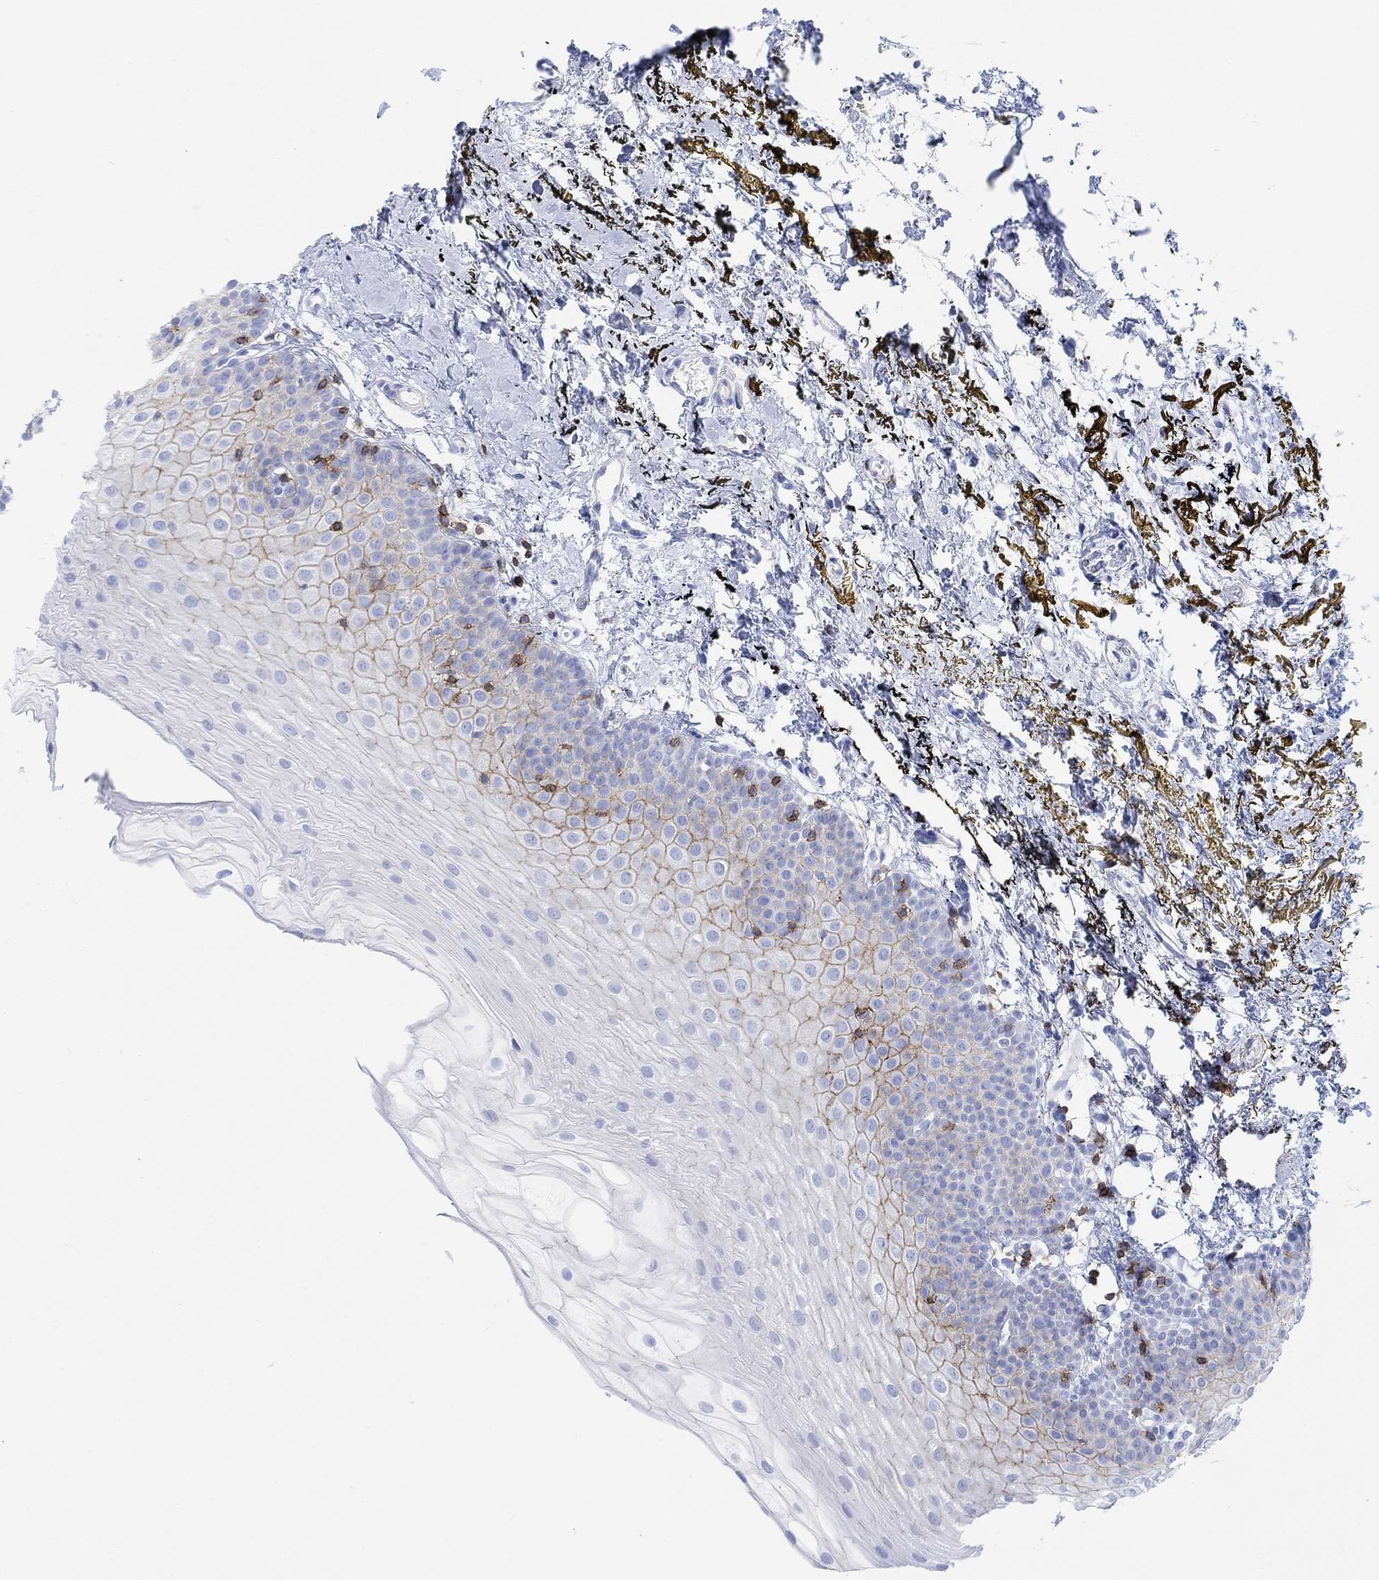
{"staining": {"intensity": "moderate", "quantity": "<25%", "location": "cytoplasmic/membranous"}, "tissue": "oral mucosa", "cell_type": "Squamous epithelial cells", "image_type": "normal", "snomed": [{"axis": "morphology", "description": "Normal tissue, NOS"}, {"axis": "topography", "description": "Oral tissue"}], "caption": "Unremarkable oral mucosa was stained to show a protein in brown. There is low levels of moderate cytoplasmic/membranous positivity in approximately <25% of squamous epithelial cells.", "gene": "GPR65", "patient": {"sex": "female", "age": 57}}